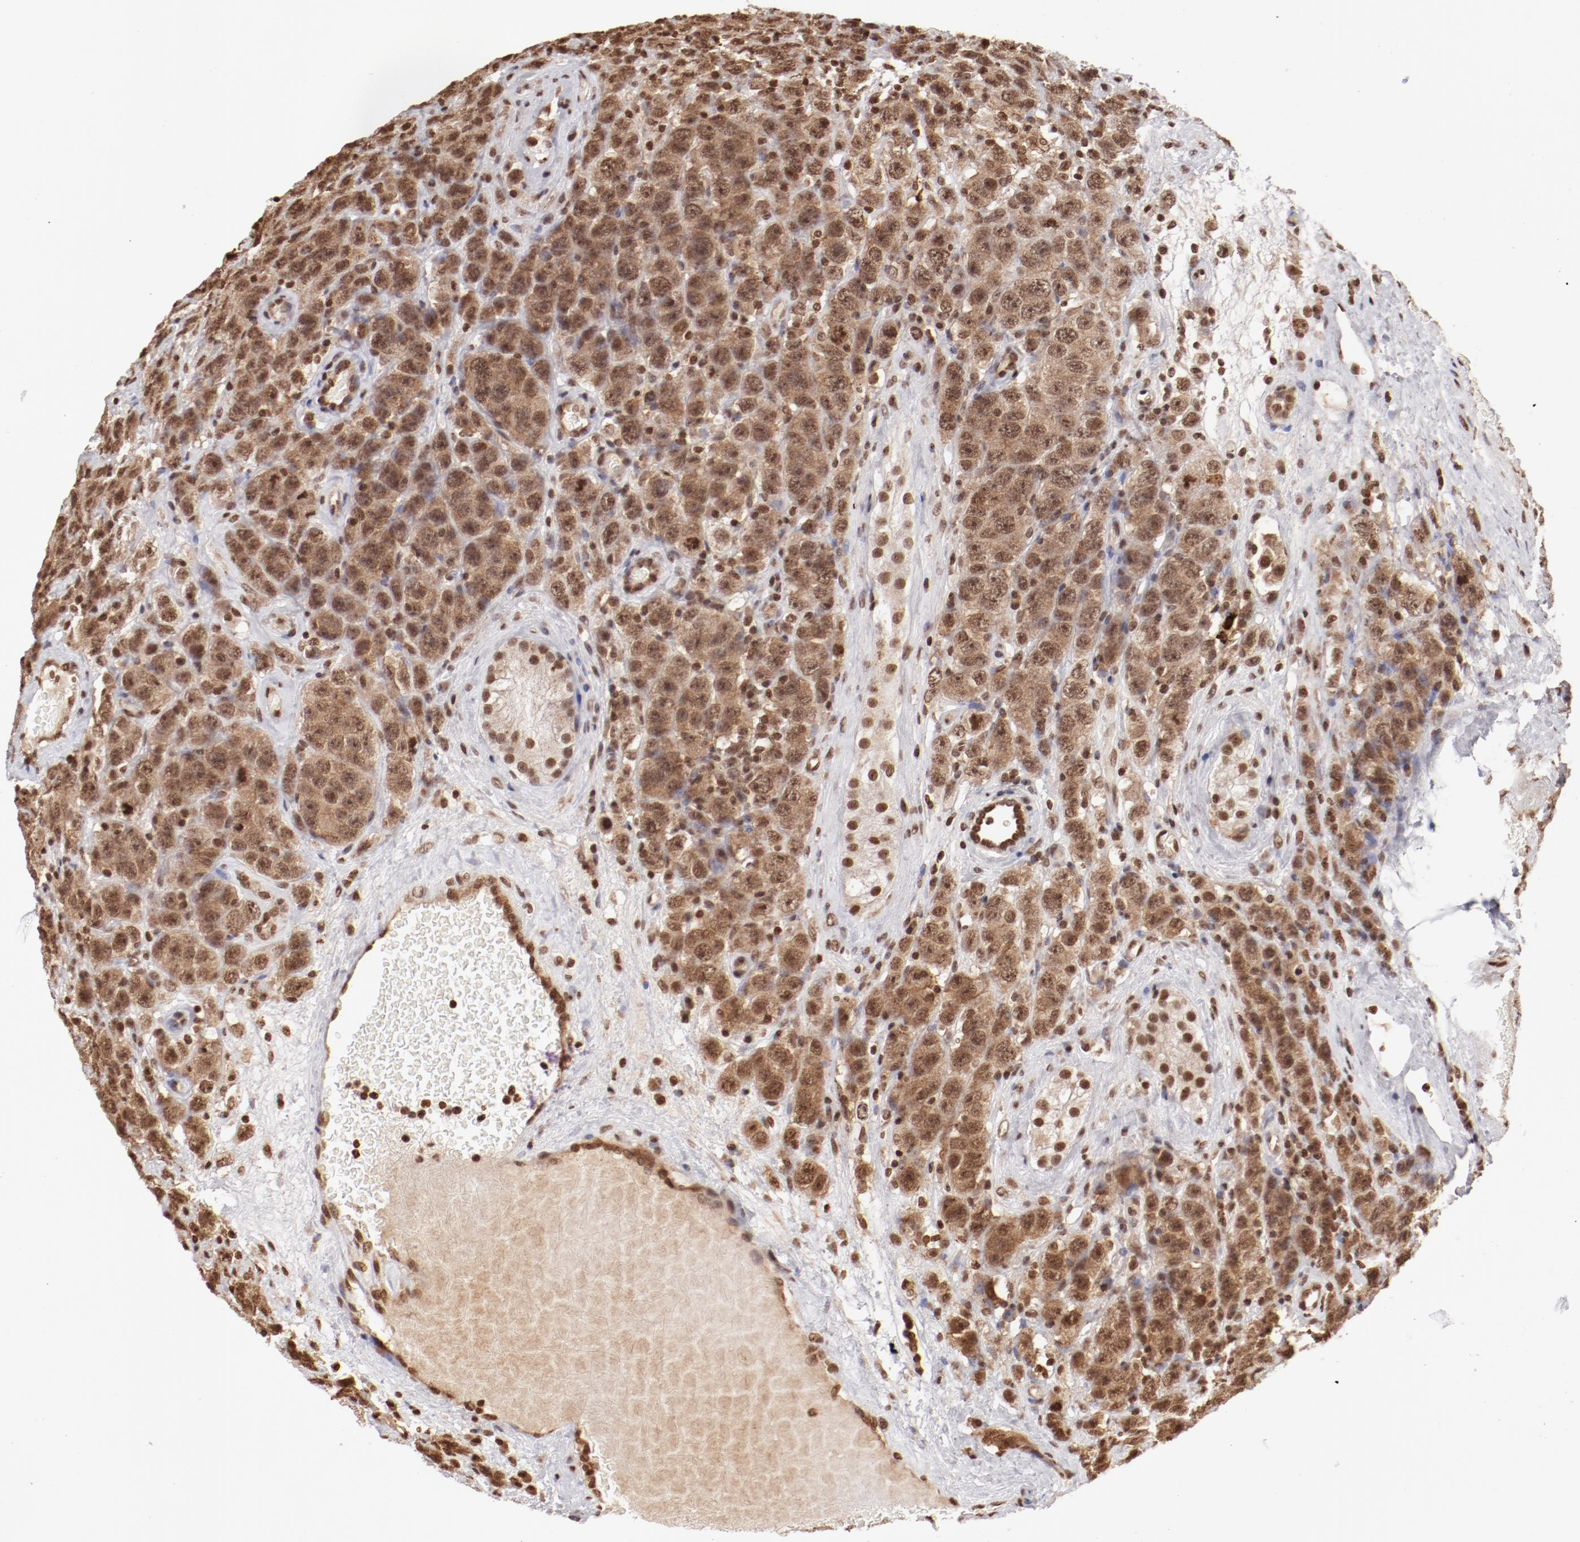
{"staining": {"intensity": "moderate", "quantity": ">75%", "location": "nuclear"}, "tissue": "testis cancer", "cell_type": "Tumor cells", "image_type": "cancer", "snomed": [{"axis": "morphology", "description": "Seminoma, NOS"}, {"axis": "topography", "description": "Testis"}], "caption": "Testis cancer stained with immunohistochemistry shows moderate nuclear staining in approximately >75% of tumor cells.", "gene": "ABL2", "patient": {"sex": "male", "age": 52}}